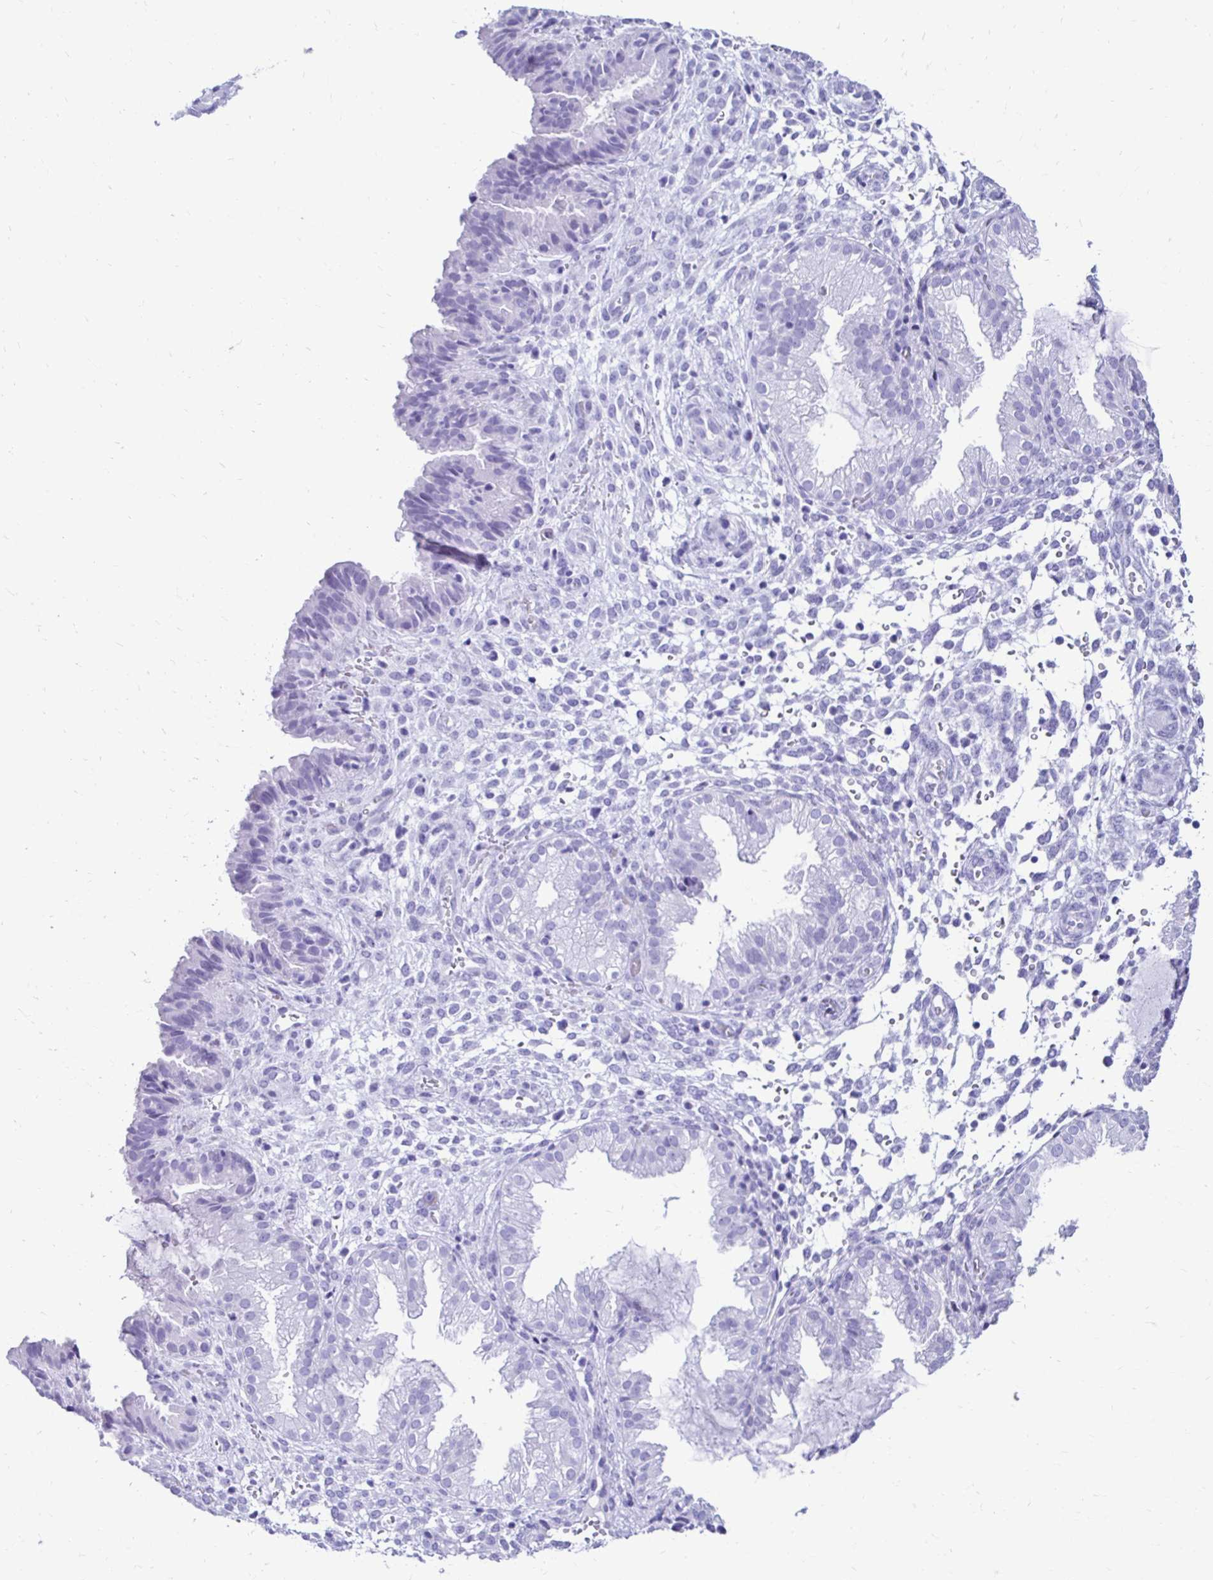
{"staining": {"intensity": "negative", "quantity": "none", "location": "none"}, "tissue": "endometrium", "cell_type": "Cells in endometrial stroma", "image_type": "normal", "snomed": [{"axis": "morphology", "description": "Normal tissue, NOS"}, {"axis": "topography", "description": "Endometrium"}], "caption": "An image of human endometrium is negative for staining in cells in endometrial stroma.", "gene": "CST5", "patient": {"sex": "female", "age": 33}}